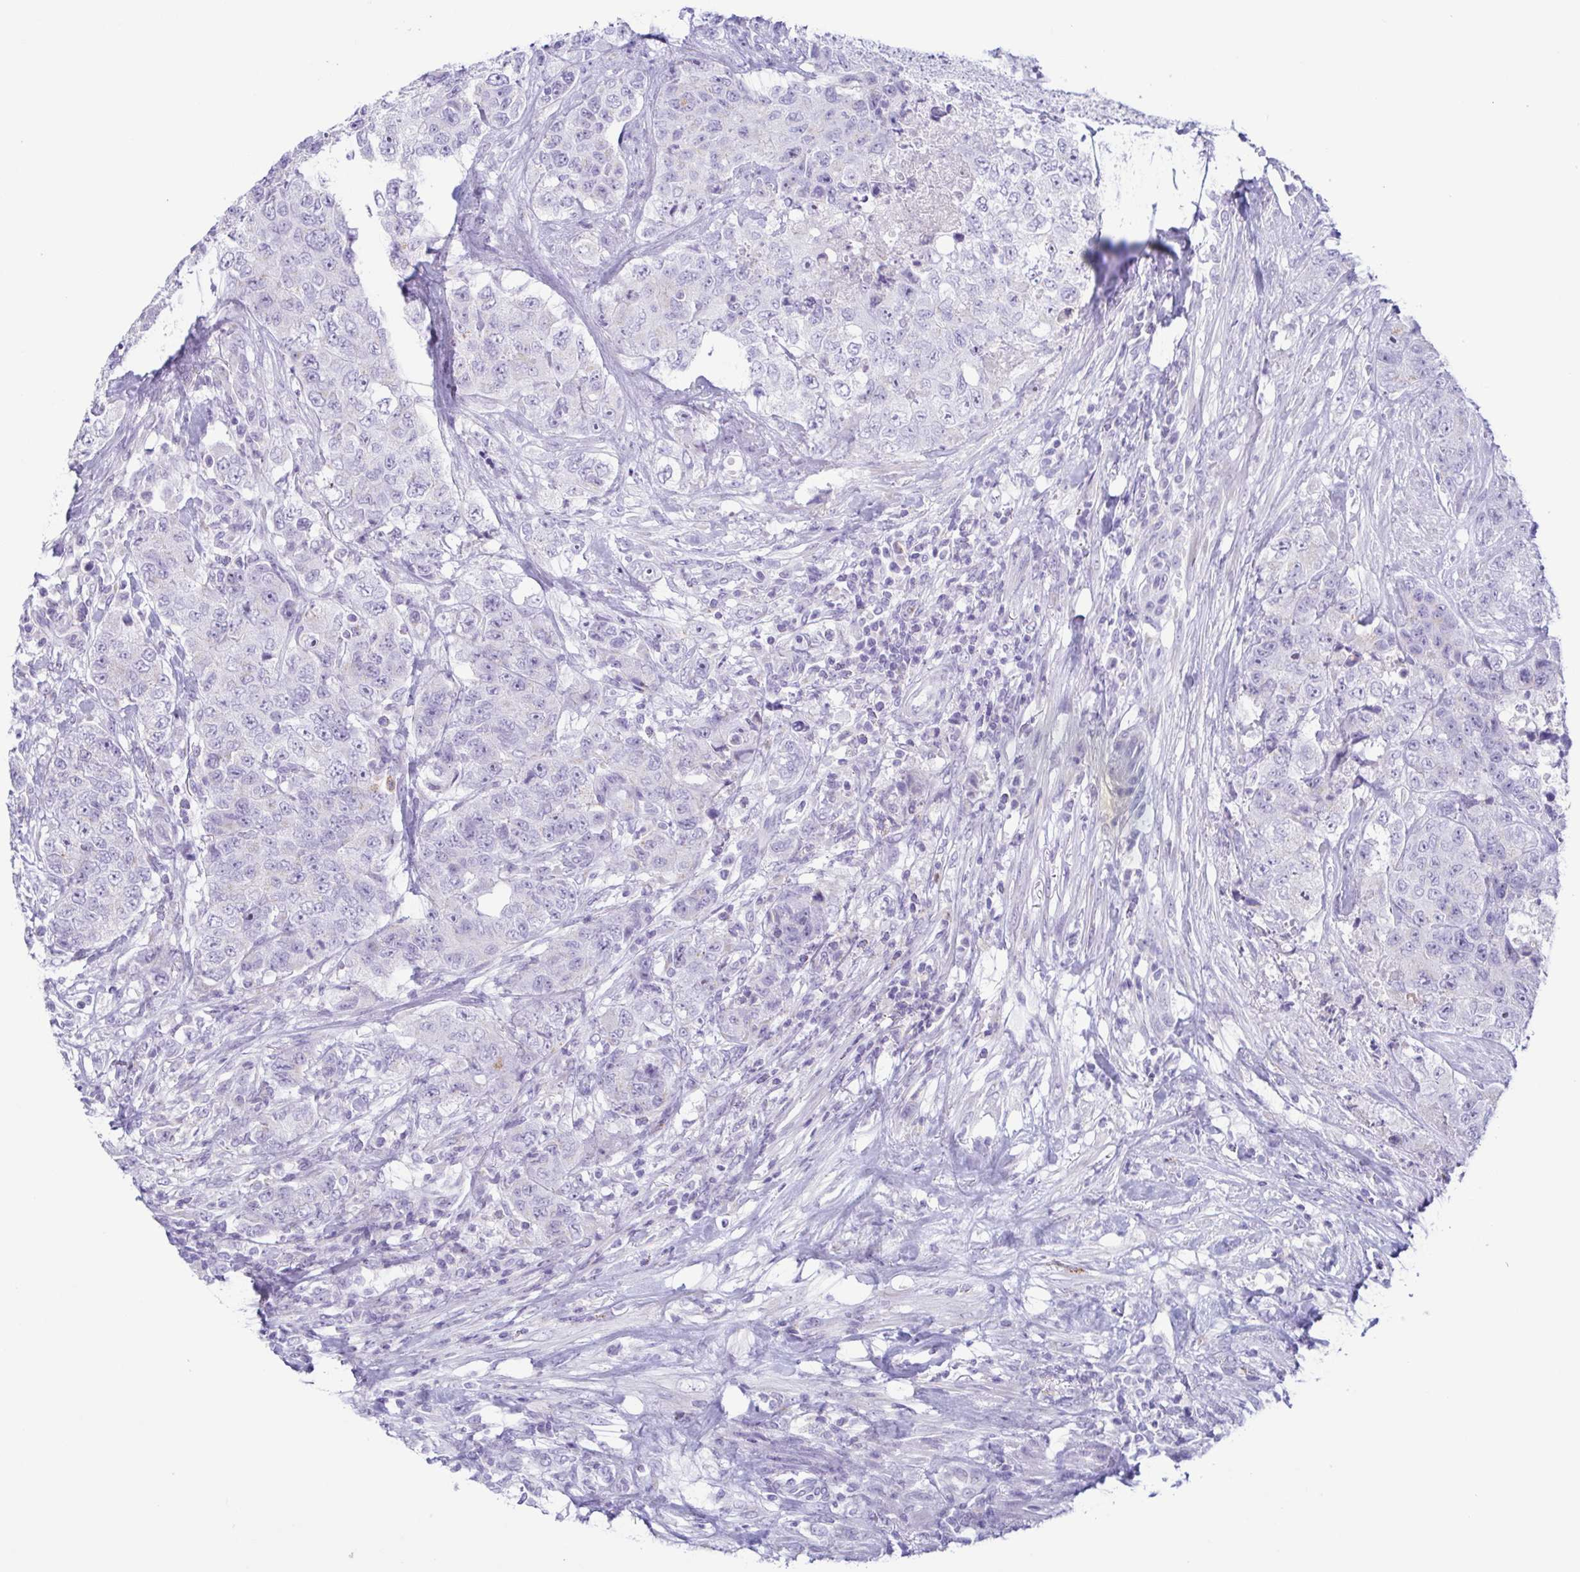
{"staining": {"intensity": "negative", "quantity": "none", "location": "none"}, "tissue": "urothelial cancer", "cell_type": "Tumor cells", "image_type": "cancer", "snomed": [{"axis": "morphology", "description": "Urothelial carcinoma, High grade"}, {"axis": "topography", "description": "Urinary bladder"}], "caption": "Urothelial carcinoma (high-grade) was stained to show a protein in brown. There is no significant positivity in tumor cells.", "gene": "AZU1", "patient": {"sex": "female", "age": 78}}